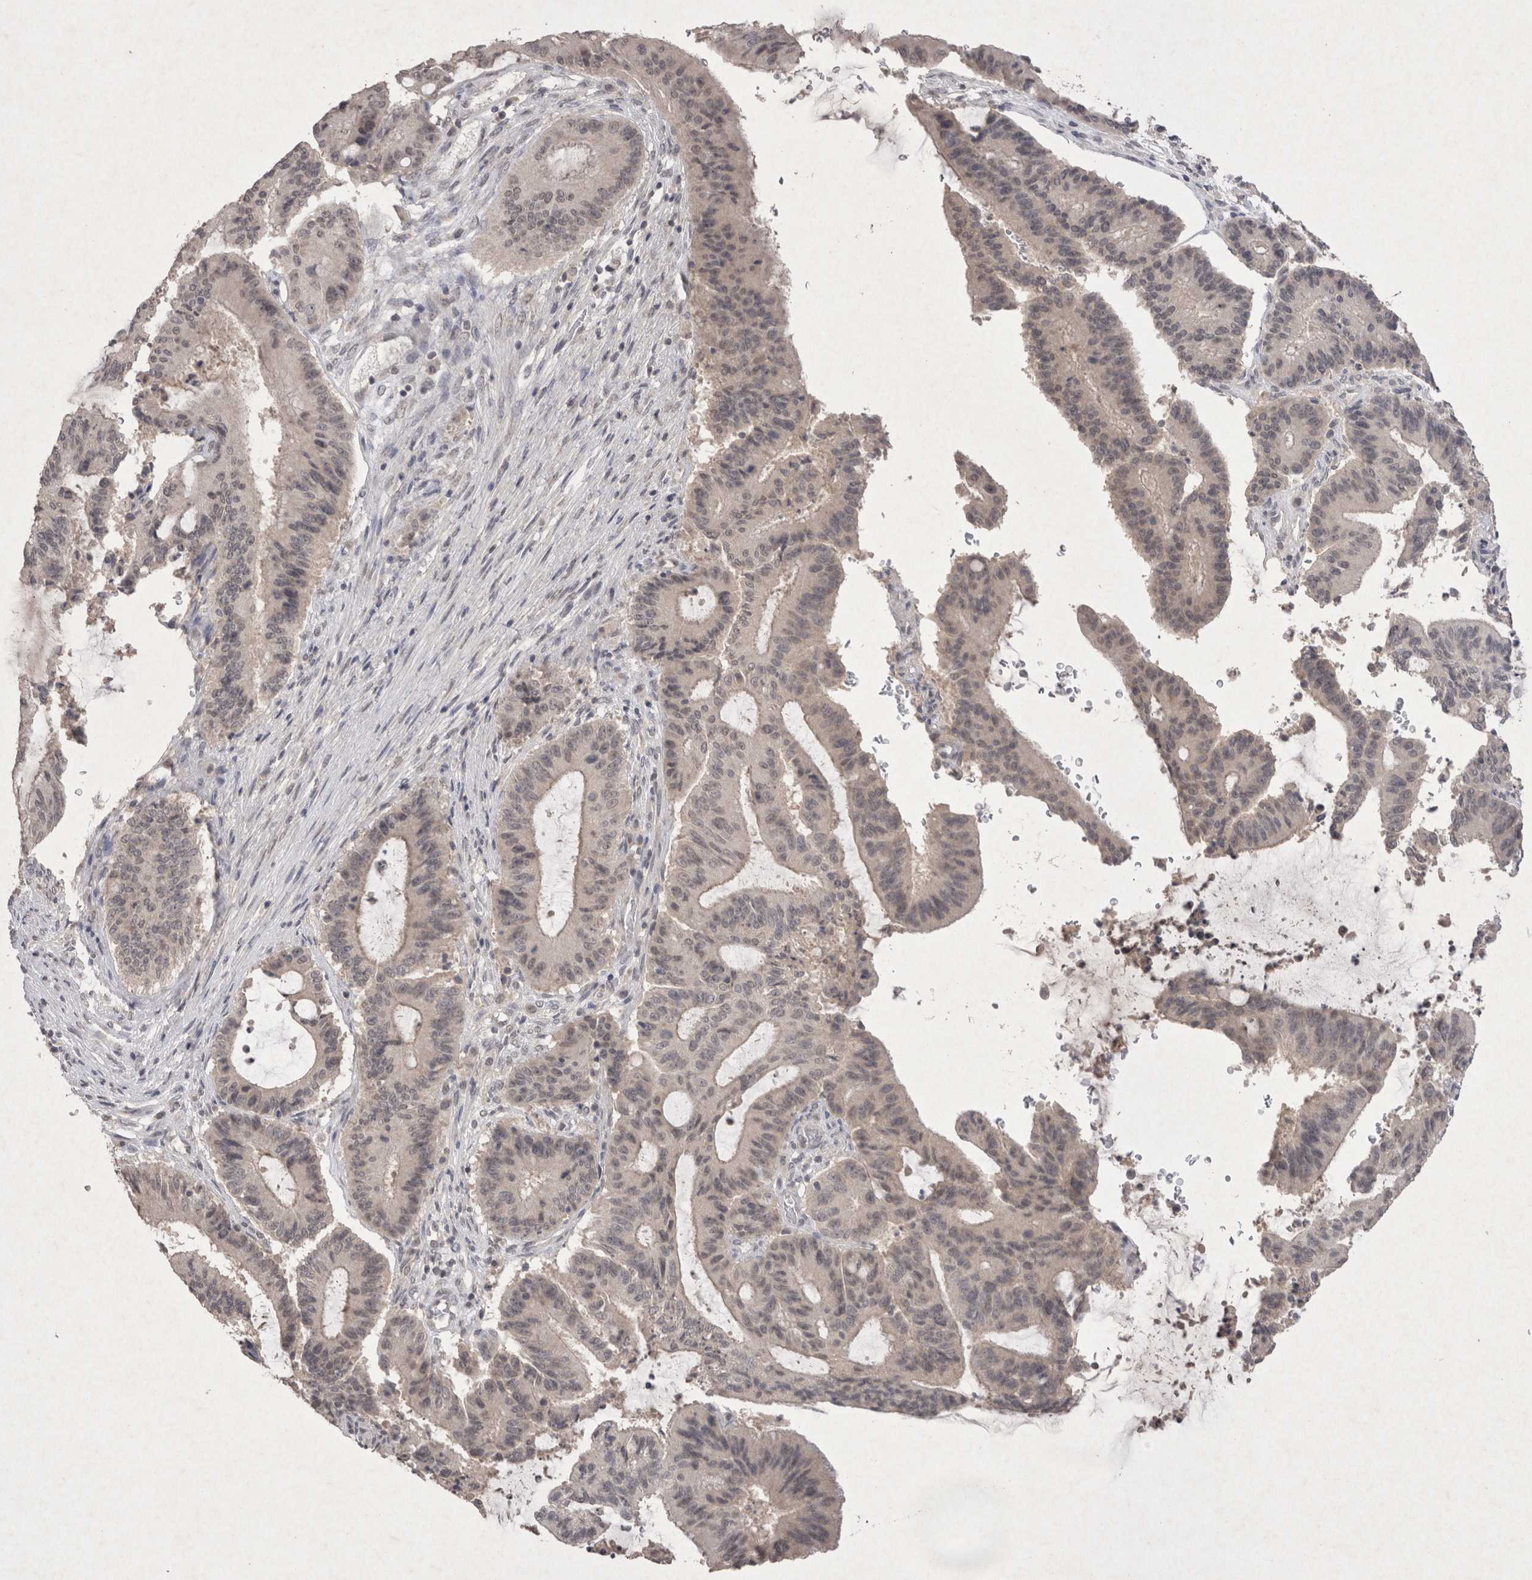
{"staining": {"intensity": "negative", "quantity": "none", "location": "none"}, "tissue": "liver cancer", "cell_type": "Tumor cells", "image_type": "cancer", "snomed": [{"axis": "morphology", "description": "Cholangiocarcinoma"}, {"axis": "topography", "description": "Liver"}], "caption": "Tumor cells are negative for brown protein staining in liver cancer.", "gene": "LYVE1", "patient": {"sex": "female", "age": 73}}